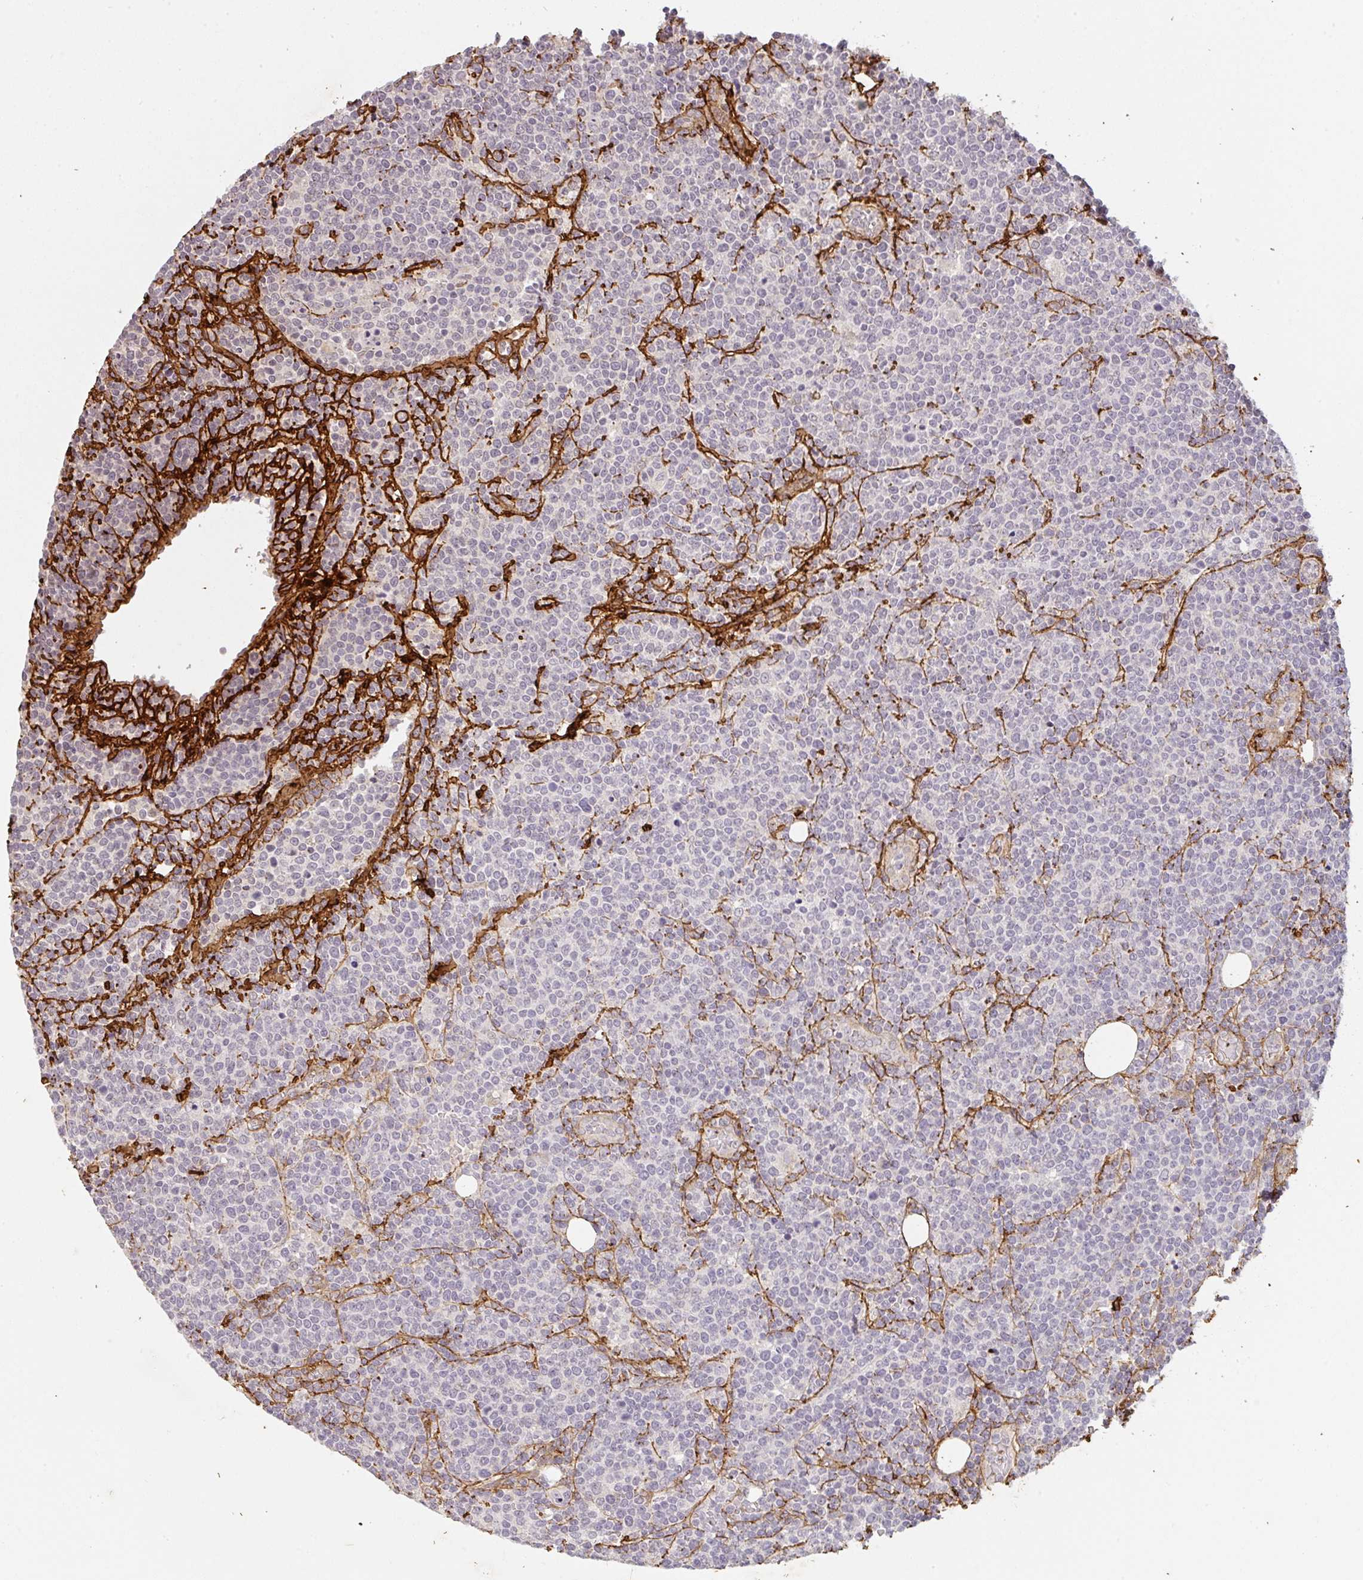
{"staining": {"intensity": "negative", "quantity": "none", "location": "none"}, "tissue": "lymphoma", "cell_type": "Tumor cells", "image_type": "cancer", "snomed": [{"axis": "morphology", "description": "Malignant lymphoma, non-Hodgkin's type, High grade"}, {"axis": "topography", "description": "Lymph node"}], "caption": "A photomicrograph of human malignant lymphoma, non-Hodgkin's type (high-grade) is negative for staining in tumor cells. The staining is performed using DAB (3,3'-diaminobenzidine) brown chromogen with nuclei counter-stained in using hematoxylin.", "gene": "COL3A1", "patient": {"sex": "male", "age": 61}}